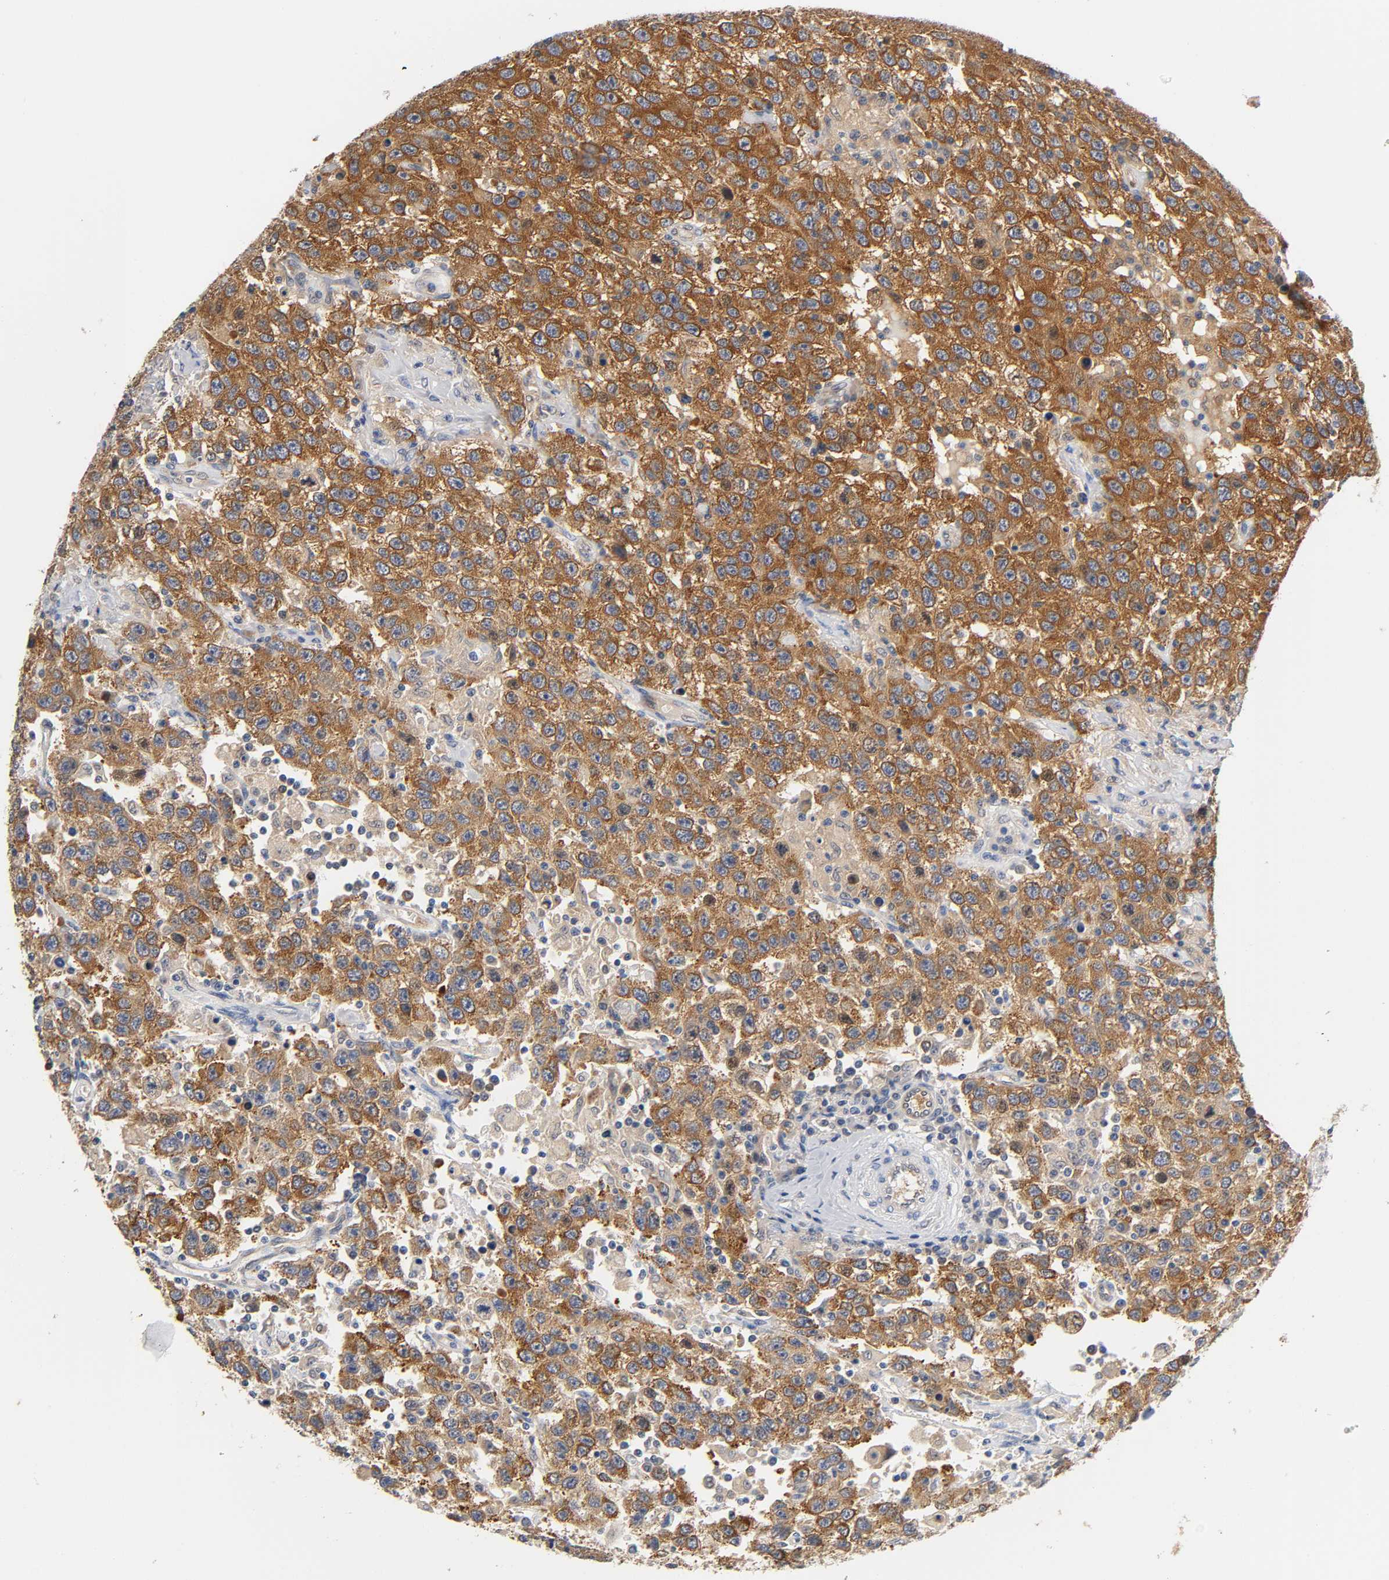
{"staining": {"intensity": "strong", "quantity": ">75%", "location": "cytoplasmic/membranous"}, "tissue": "testis cancer", "cell_type": "Tumor cells", "image_type": "cancer", "snomed": [{"axis": "morphology", "description": "Seminoma, NOS"}, {"axis": "topography", "description": "Testis"}], "caption": "Testis cancer stained with immunohistochemistry exhibits strong cytoplasmic/membranous expression in about >75% of tumor cells.", "gene": "FYN", "patient": {"sex": "male", "age": 41}}